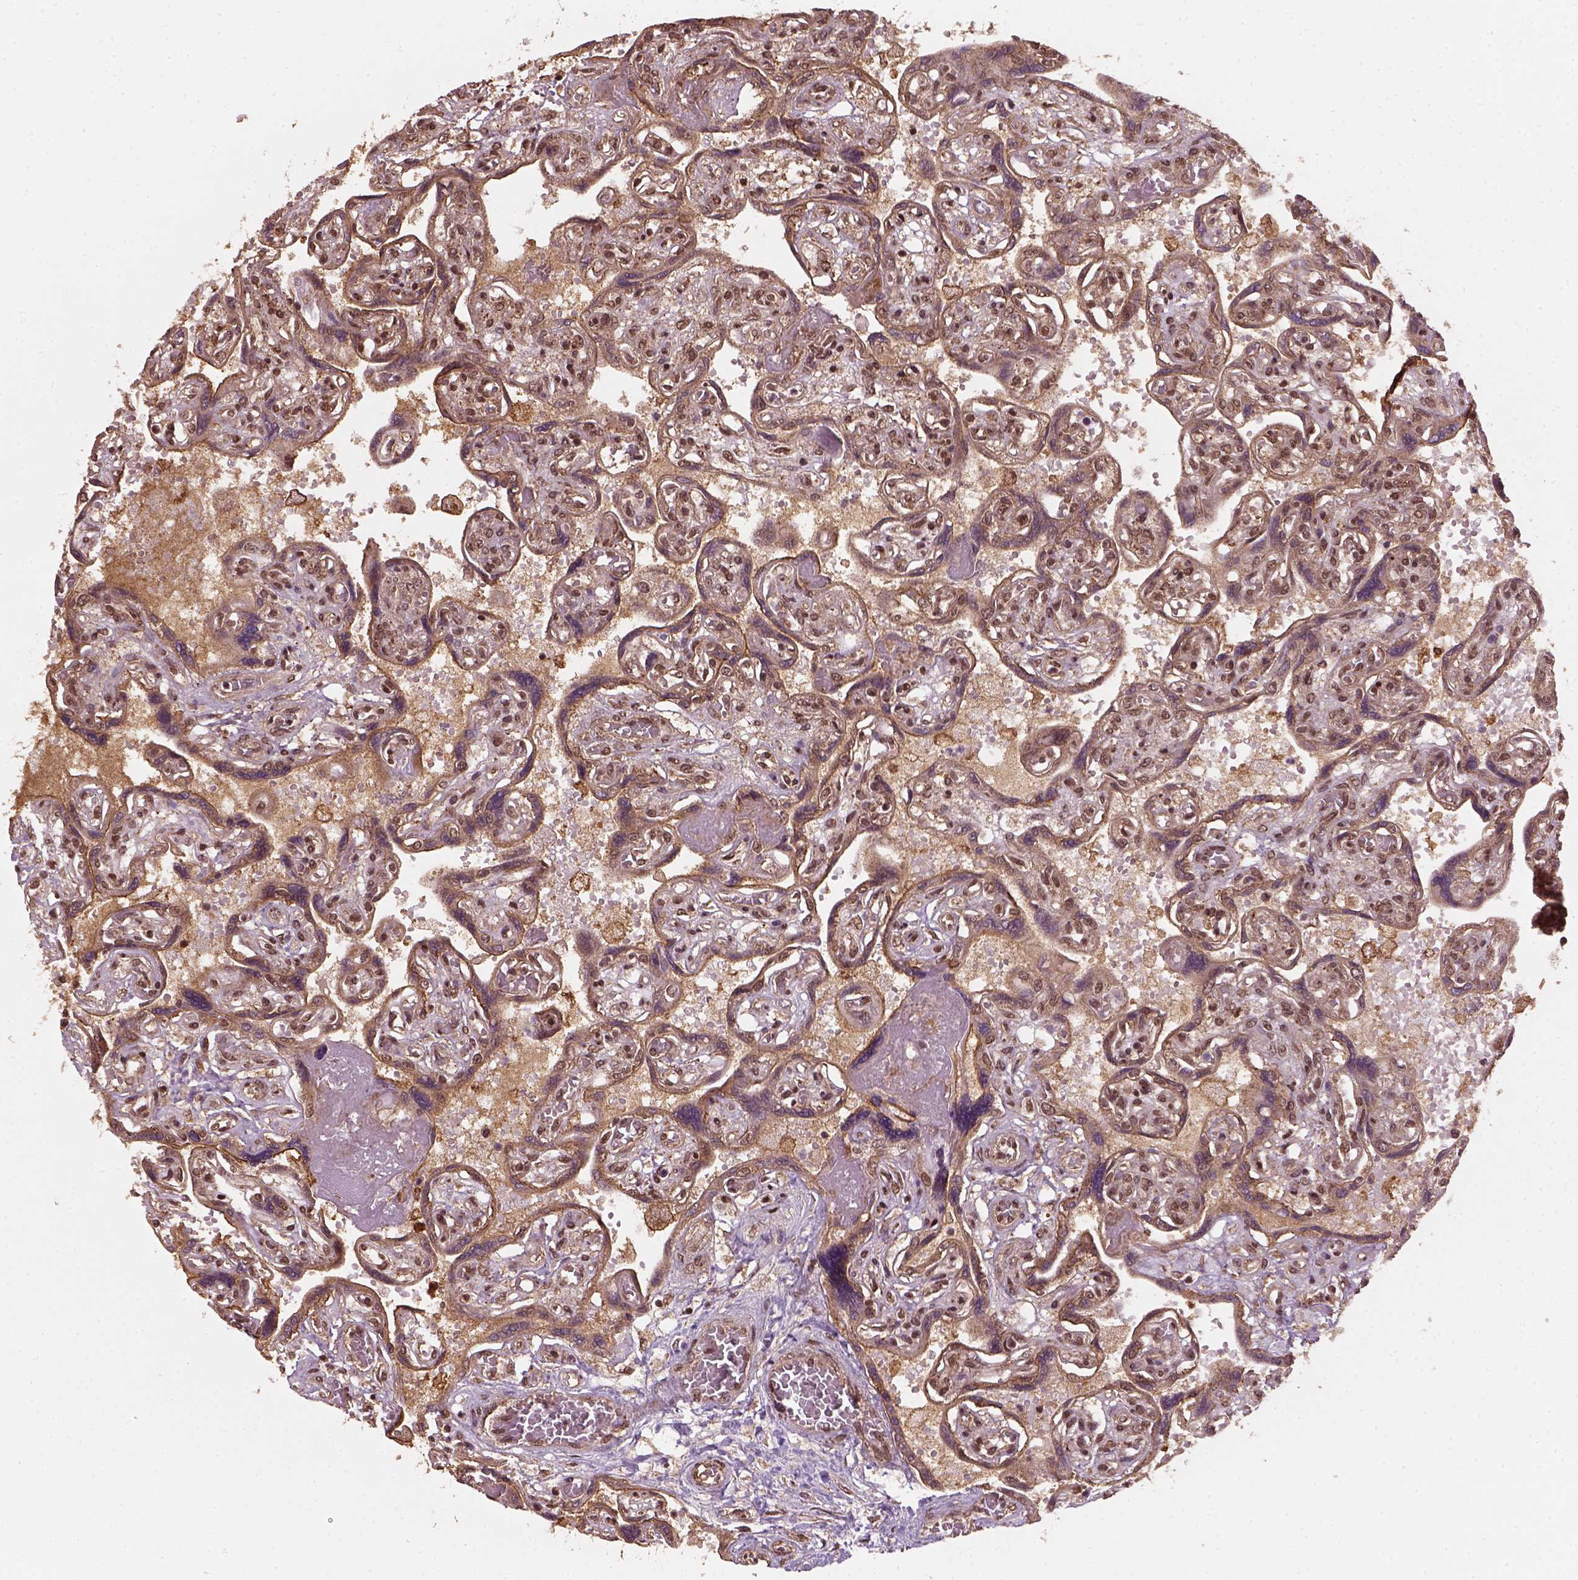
{"staining": {"intensity": "moderate", "quantity": ">75%", "location": "cytoplasmic/membranous,nuclear"}, "tissue": "placenta", "cell_type": "Decidual cells", "image_type": "normal", "snomed": [{"axis": "morphology", "description": "Normal tissue, NOS"}, {"axis": "topography", "description": "Placenta"}], "caption": "The histopathology image reveals staining of unremarkable placenta, revealing moderate cytoplasmic/membranous,nuclear protein expression (brown color) within decidual cells. The staining was performed using DAB (3,3'-diaminobenzidine), with brown indicating positive protein expression. Nuclei are stained blue with hematoxylin.", "gene": "NUDT9", "patient": {"sex": "female", "age": 32}}